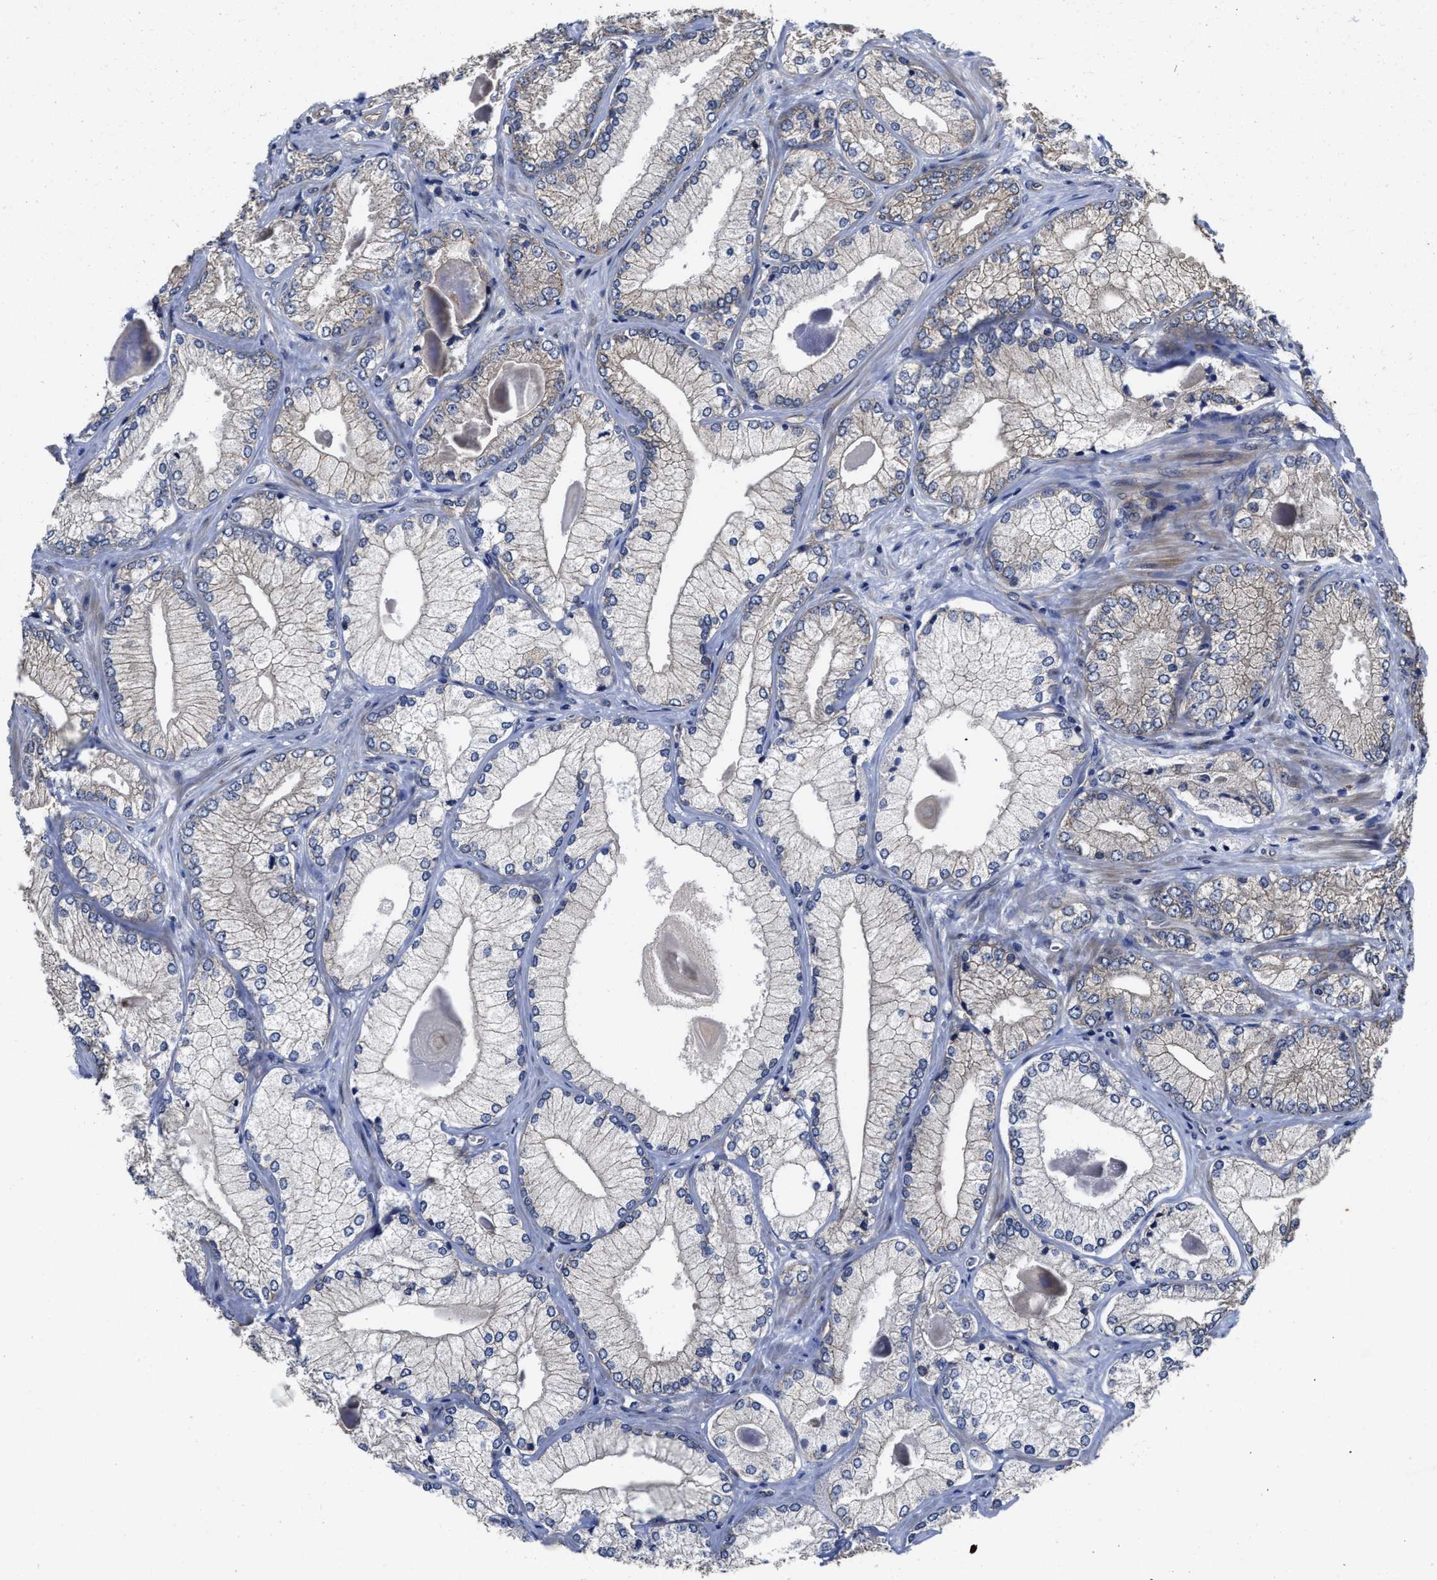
{"staining": {"intensity": "weak", "quantity": "<25%", "location": "cytoplasmic/membranous"}, "tissue": "prostate cancer", "cell_type": "Tumor cells", "image_type": "cancer", "snomed": [{"axis": "morphology", "description": "Adenocarcinoma, Low grade"}, {"axis": "topography", "description": "Prostate"}], "caption": "Immunohistochemical staining of human prostate cancer displays no significant expression in tumor cells. (Stains: DAB immunohistochemistry with hematoxylin counter stain, Microscopy: brightfield microscopy at high magnification).", "gene": "TRAF6", "patient": {"sex": "male", "age": 65}}